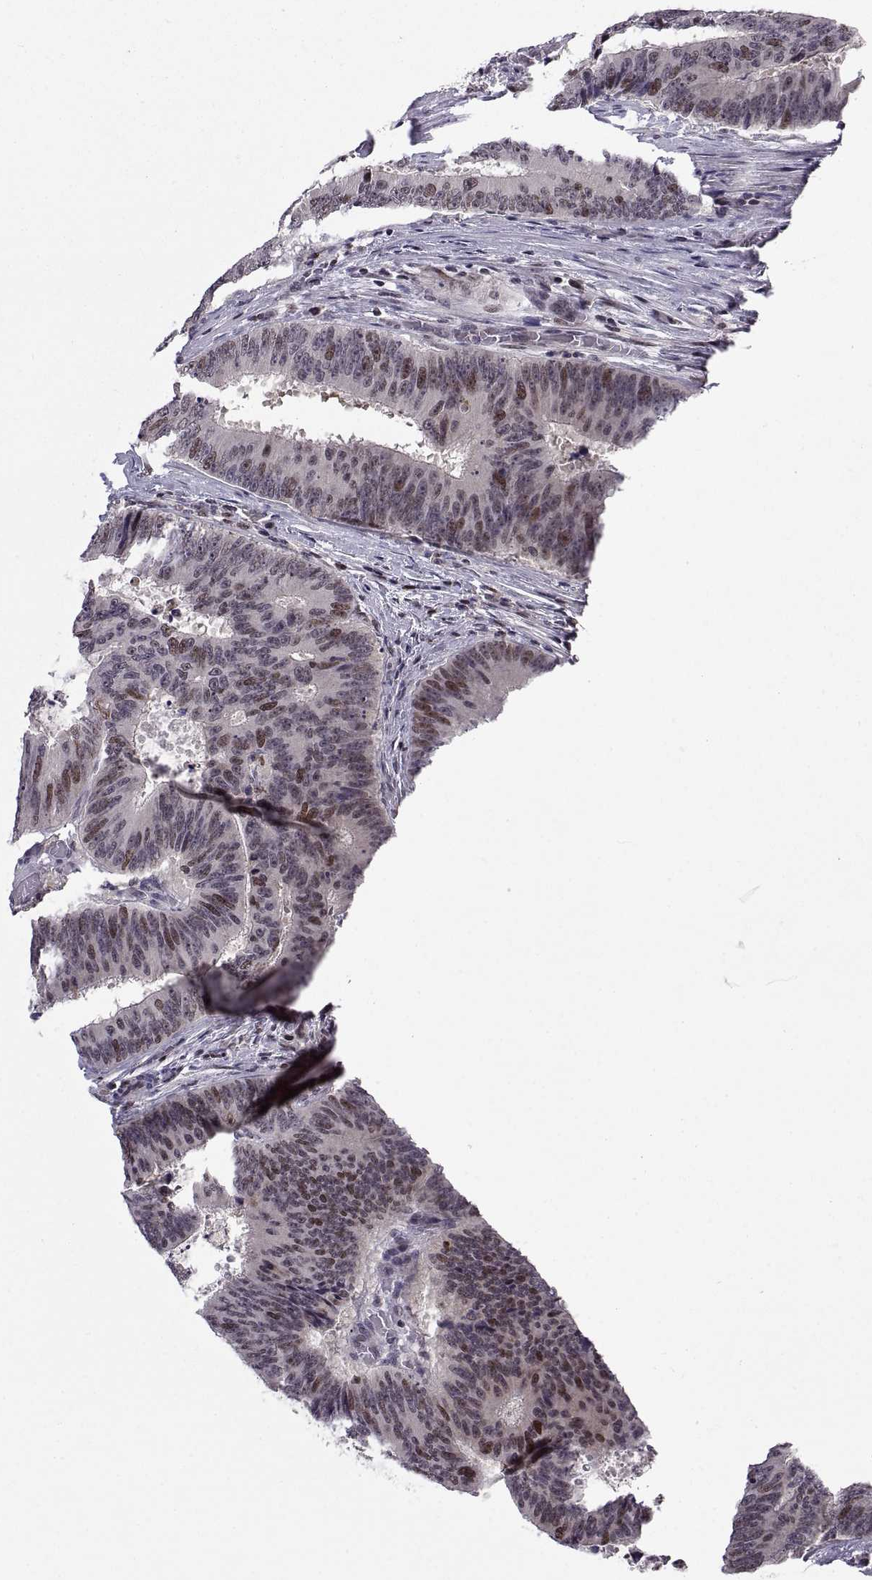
{"staining": {"intensity": "strong", "quantity": "<25%", "location": "nuclear"}, "tissue": "colorectal cancer", "cell_type": "Tumor cells", "image_type": "cancer", "snomed": [{"axis": "morphology", "description": "Adenocarcinoma, NOS"}, {"axis": "topography", "description": "Colon"}], "caption": "High-power microscopy captured an immunohistochemistry (IHC) histopathology image of colorectal cancer (adenocarcinoma), revealing strong nuclear expression in approximately <25% of tumor cells.", "gene": "CHFR", "patient": {"sex": "female", "age": 82}}